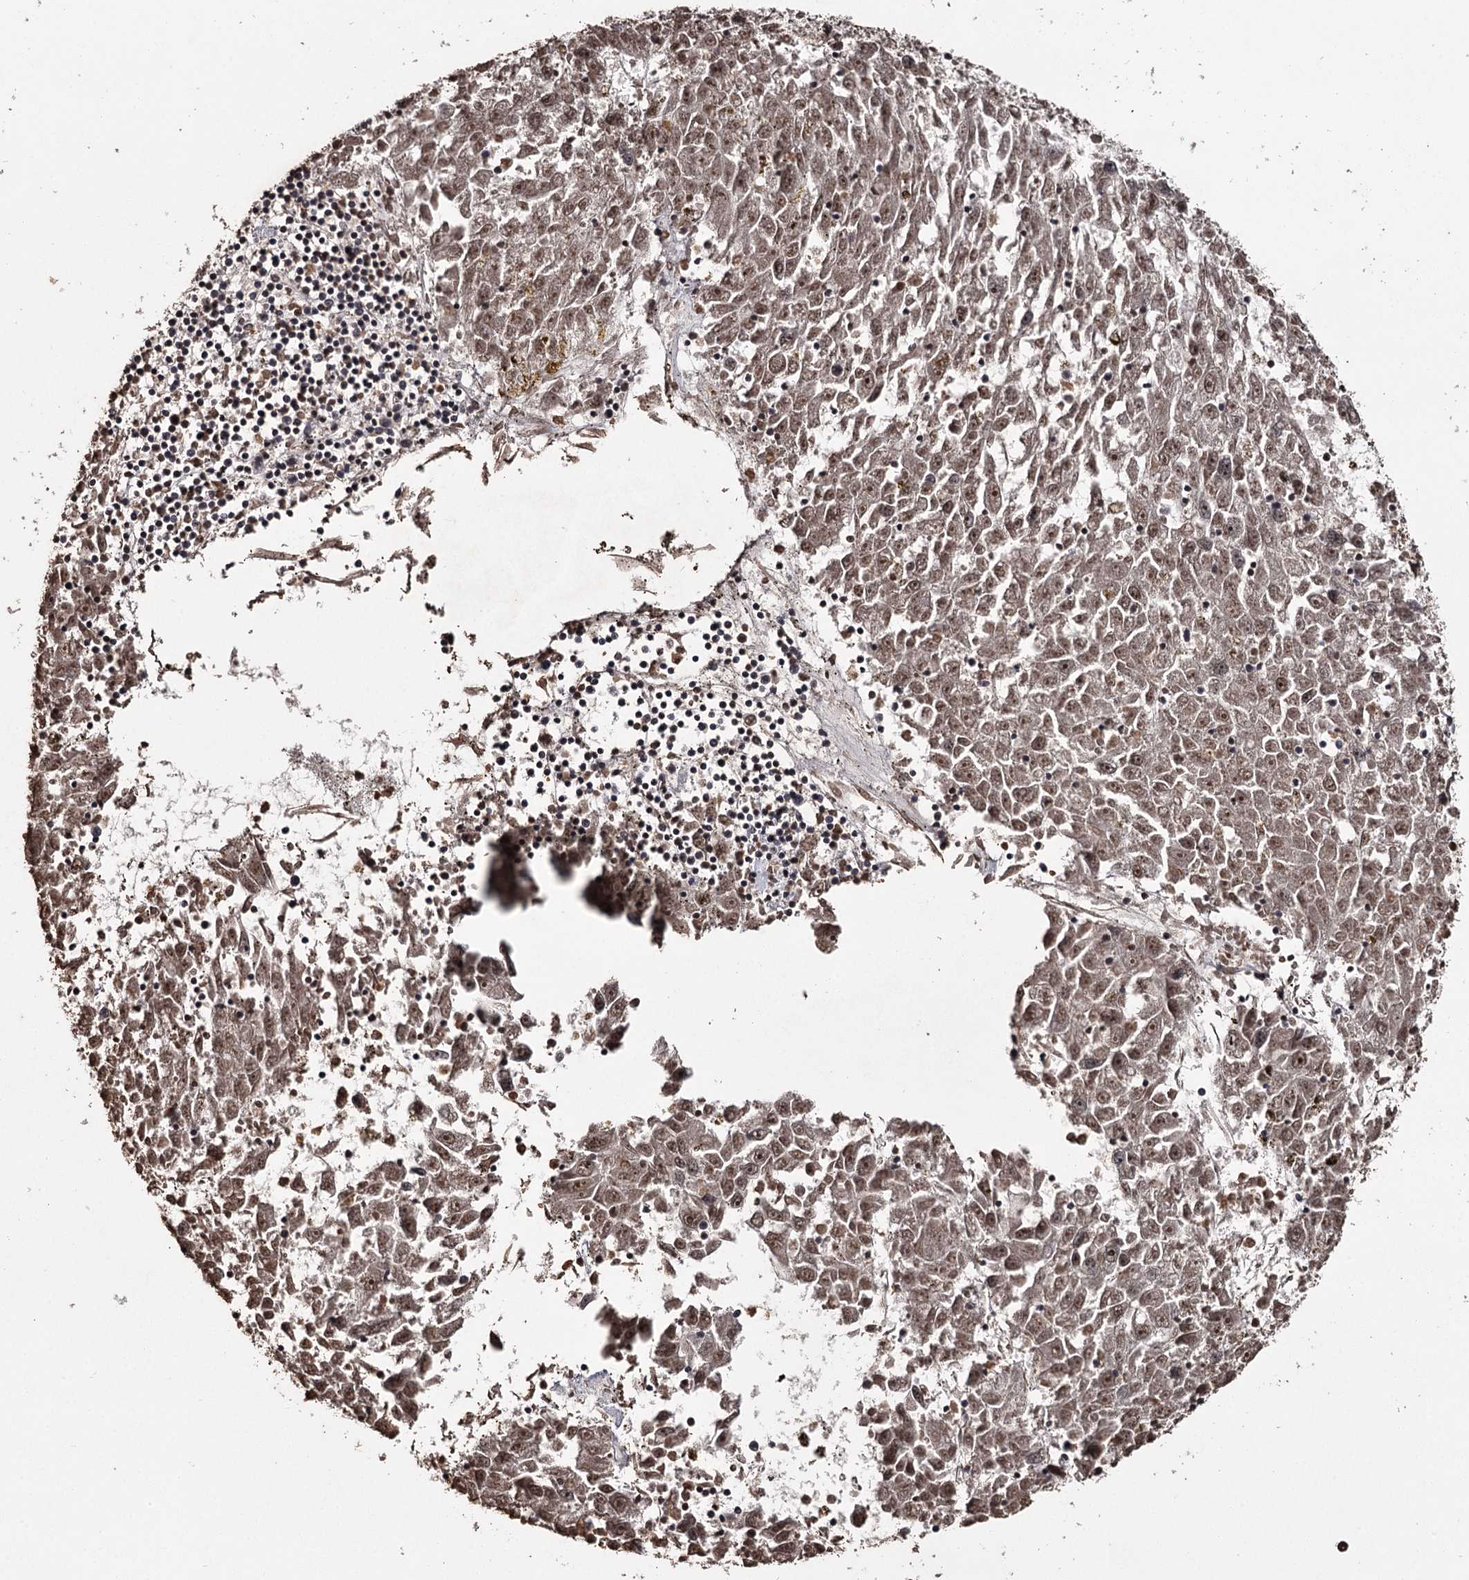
{"staining": {"intensity": "moderate", "quantity": ">75%", "location": "nuclear"}, "tissue": "liver cancer", "cell_type": "Tumor cells", "image_type": "cancer", "snomed": [{"axis": "morphology", "description": "Carcinoma, Hepatocellular, NOS"}, {"axis": "topography", "description": "Liver"}], "caption": "Hepatocellular carcinoma (liver) stained for a protein demonstrates moderate nuclear positivity in tumor cells. (brown staining indicates protein expression, while blue staining denotes nuclei).", "gene": "THYN1", "patient": {"sex": "male", "age": 49}}